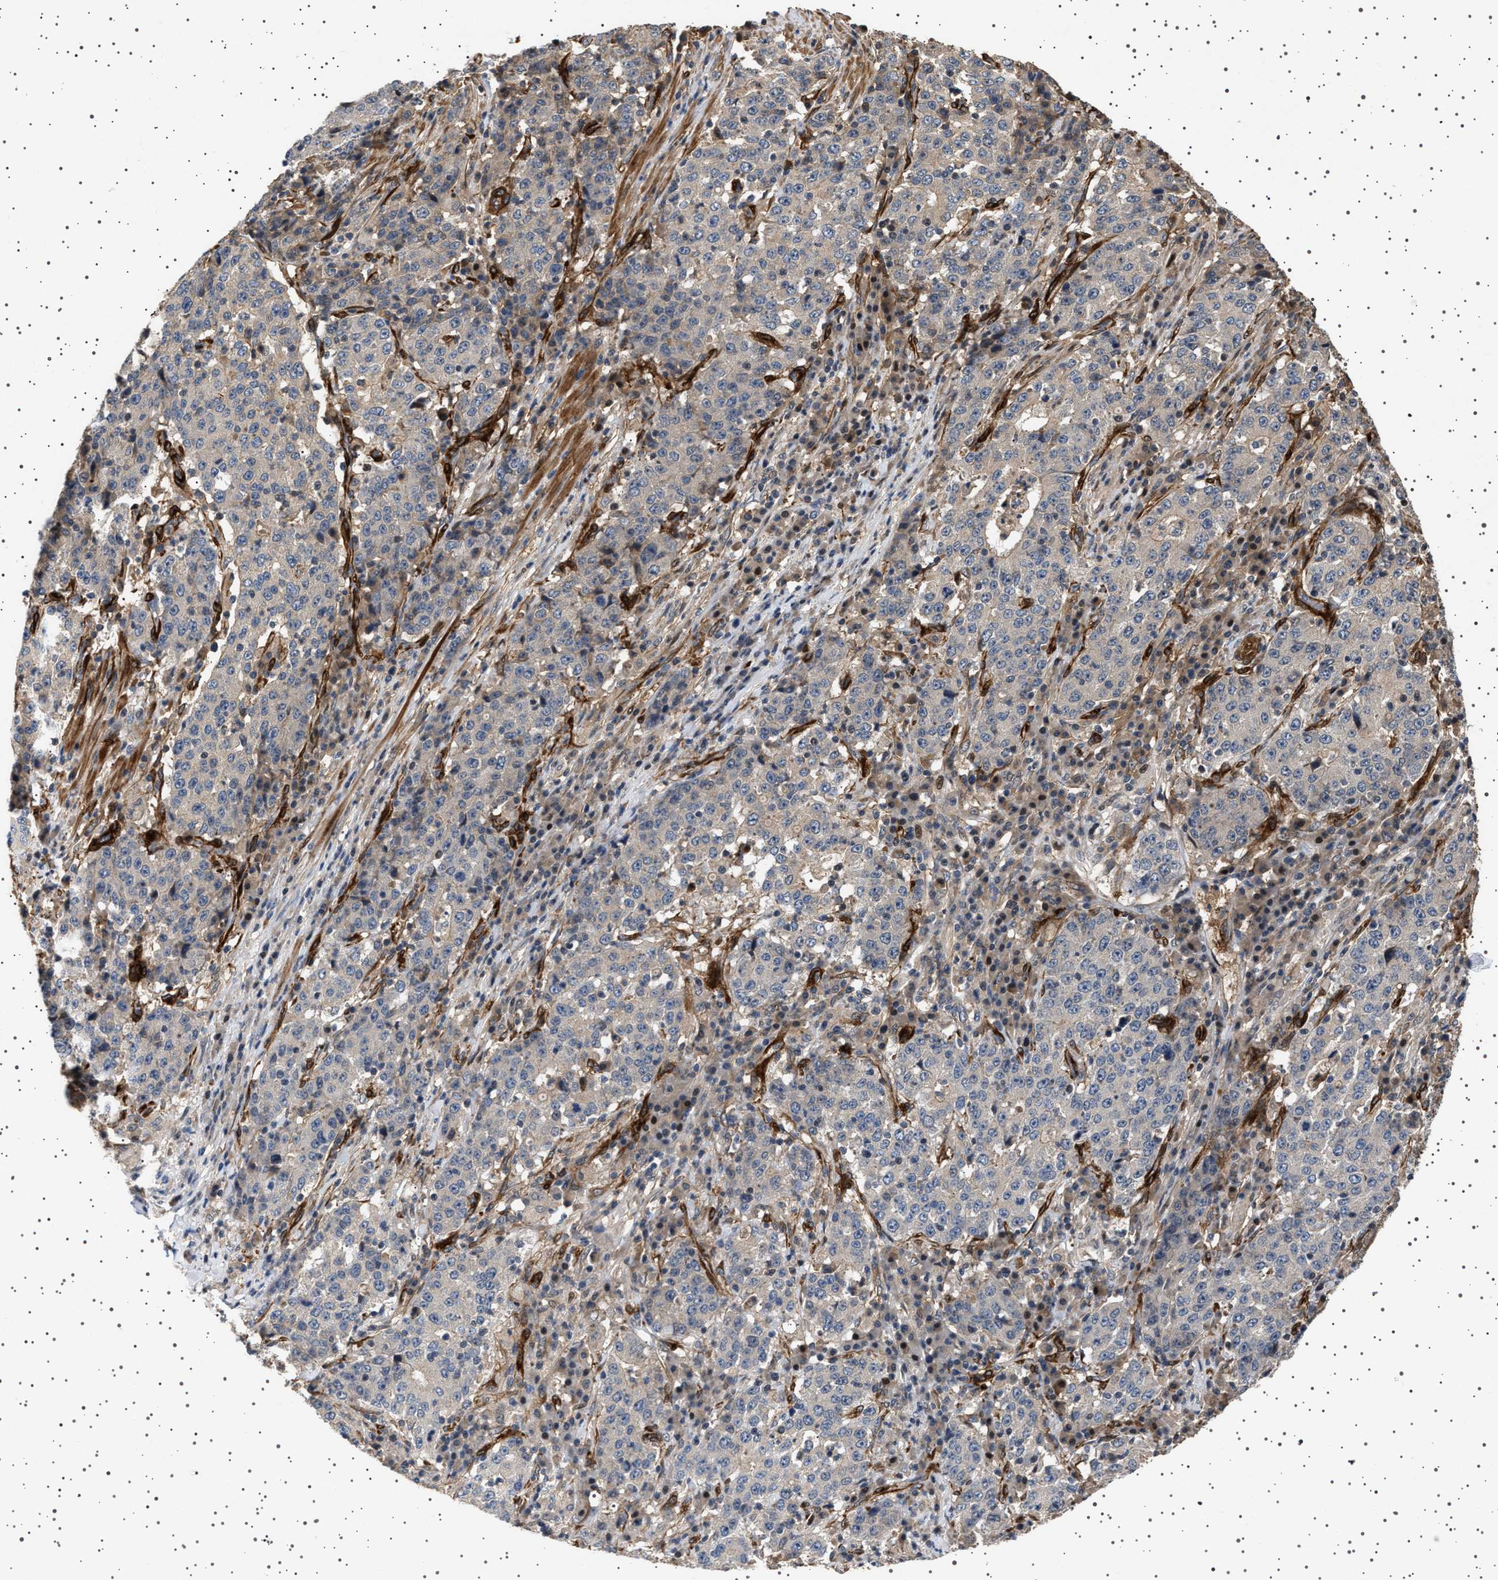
{"staining": {"intensity": "weak", "quantity": "<25%", "location": "cytoplasmic/membranous"}, "tissue": "stomach cancer", "cell_type": "Tumor cells", "image_type": "cancer", "snomed": [{"axis": "morphology", "description": "Adenocarcinoma, NOS"}, {"axis": "topography", "description": "Stomach"}], "caption": "Immunohistochemistry histopathology image of stomach adenocarcinoma stained for a protein (brown), which demonstrates no staining in tumor cells.", "gene": "GUCY1B1", "patient": {"sex": "male", "age": 59}}